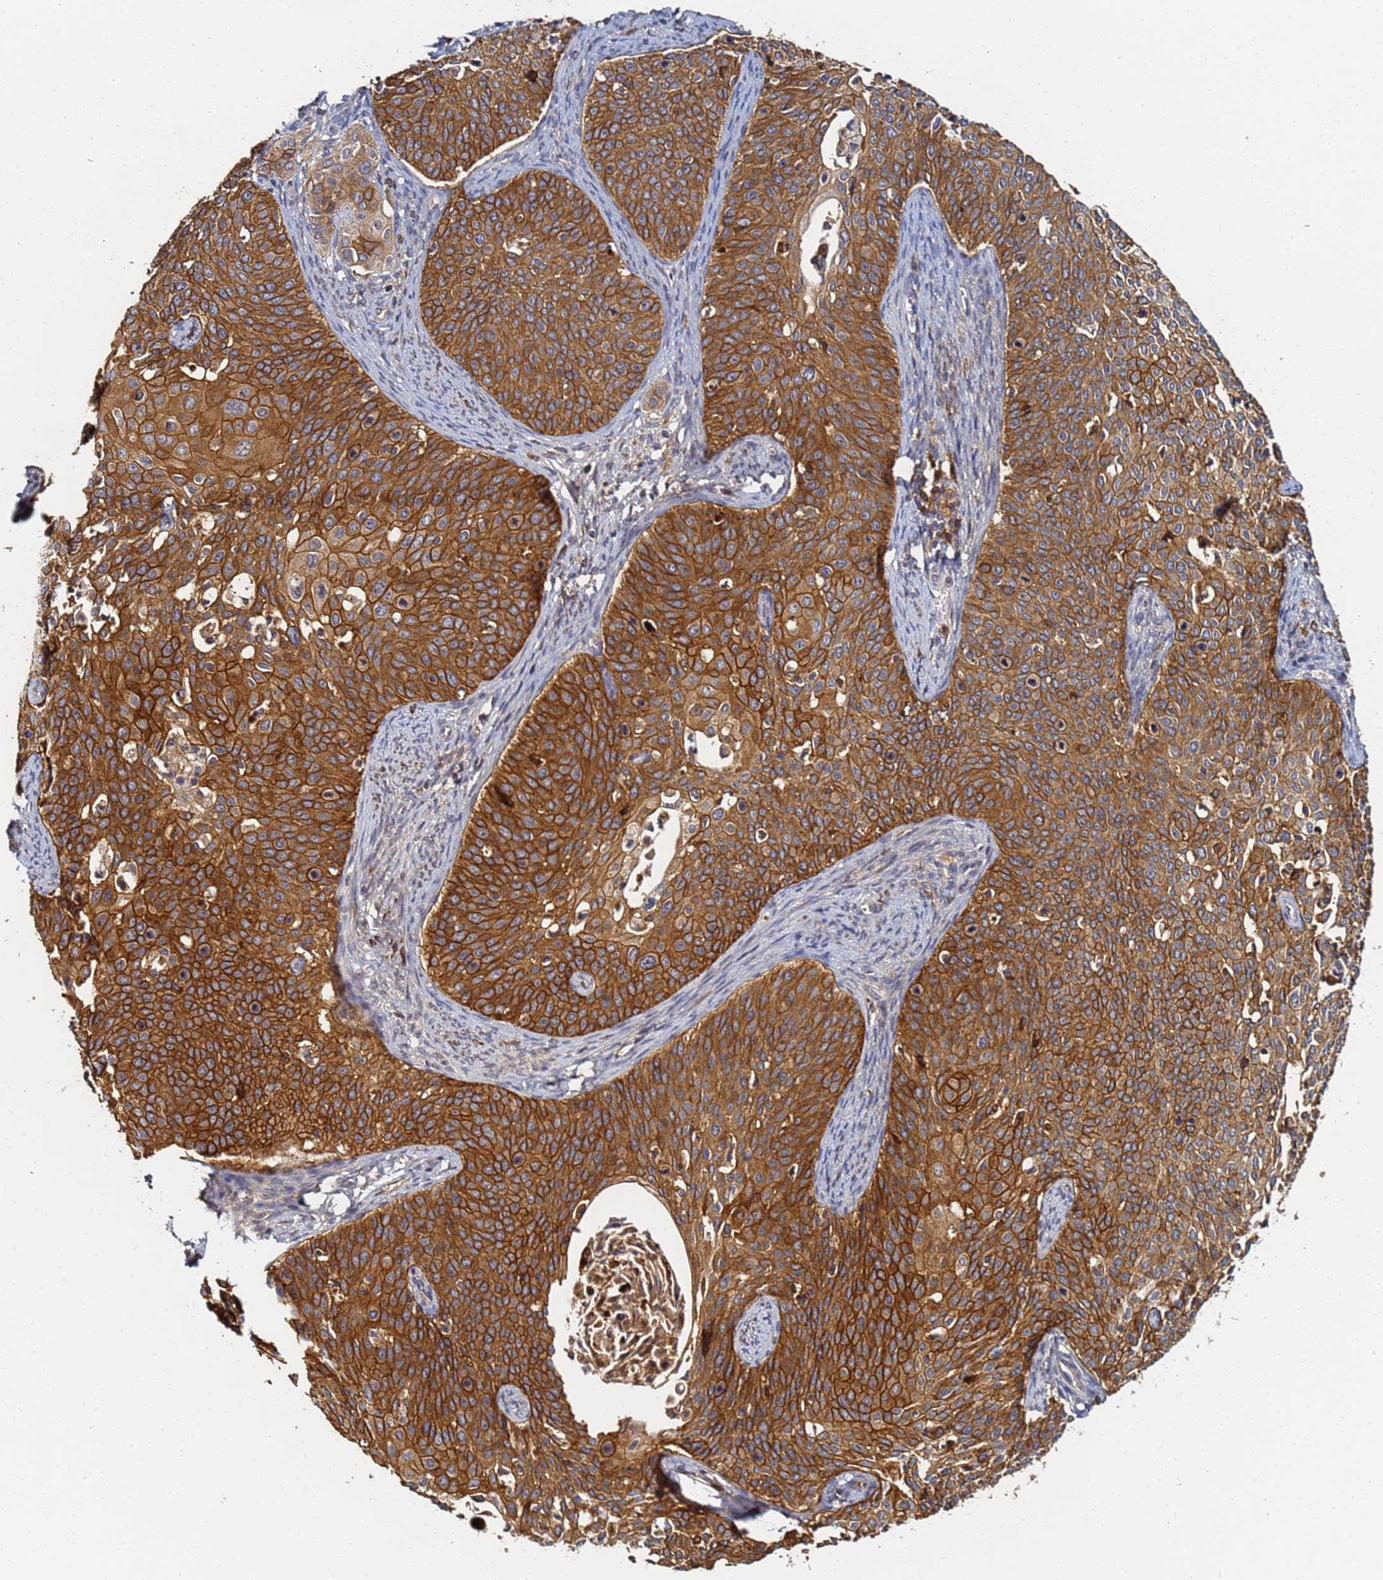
{"staining": {"intensity": "moderate", "quantity": ">75%", "location": "cytoplasmic/membranous"}, "tissue": "cervical cancer", "cell_type": "Tumor cells", "image_type": "cancer", "snomed": [{"axis": "morphology", "description": "Squamous cell carcinoma, NOS"}, {"axis": "topography", "description": "Cervix"}], "caption": "Immunohistochemical staining of cervical cancer (squamous cell carcinoma) reveals medium levels of moderate cytoplasmic/membranous positivity in about >75% of tumor cells.", "gene": "LRRC69", "patient": {"sex": "female", "age": 44}}